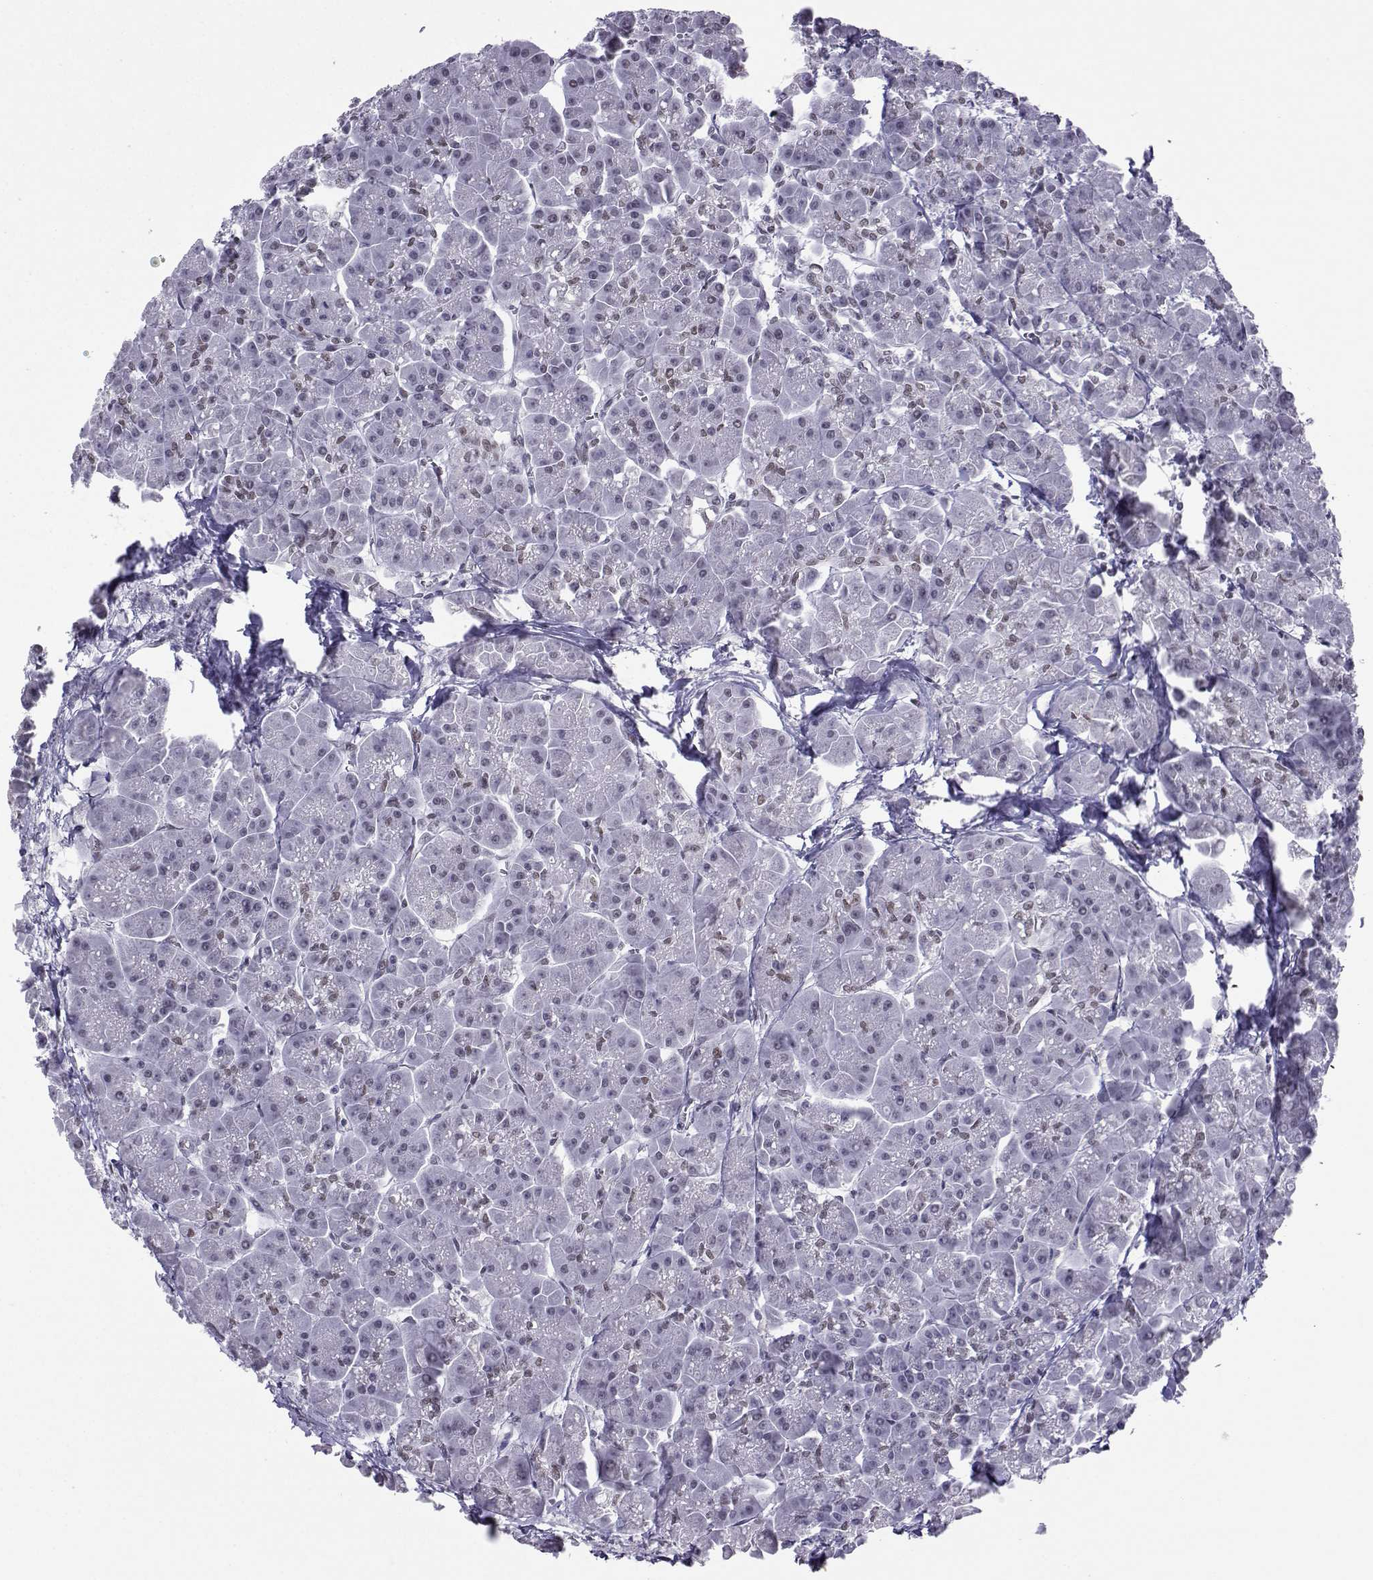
{"staining": {"intensity": "negative", "quantity": "none", "location": "none"}, "tissue": "pancreas", "cell_type": "Exocrine glandular cells", "image_type": "normal", "snomed": [{"axis": "morphology", "description": "Normal tissue, NOS"}, {"axis": "topography", "description": "Pancreas"}], "caption": "DAB immunohistochemical staining of benign pancreas reveals no significant staining in exocrine glandular cells.", "gene": "LORICRIN", "patient": {"sex": "male", "age": 70}}